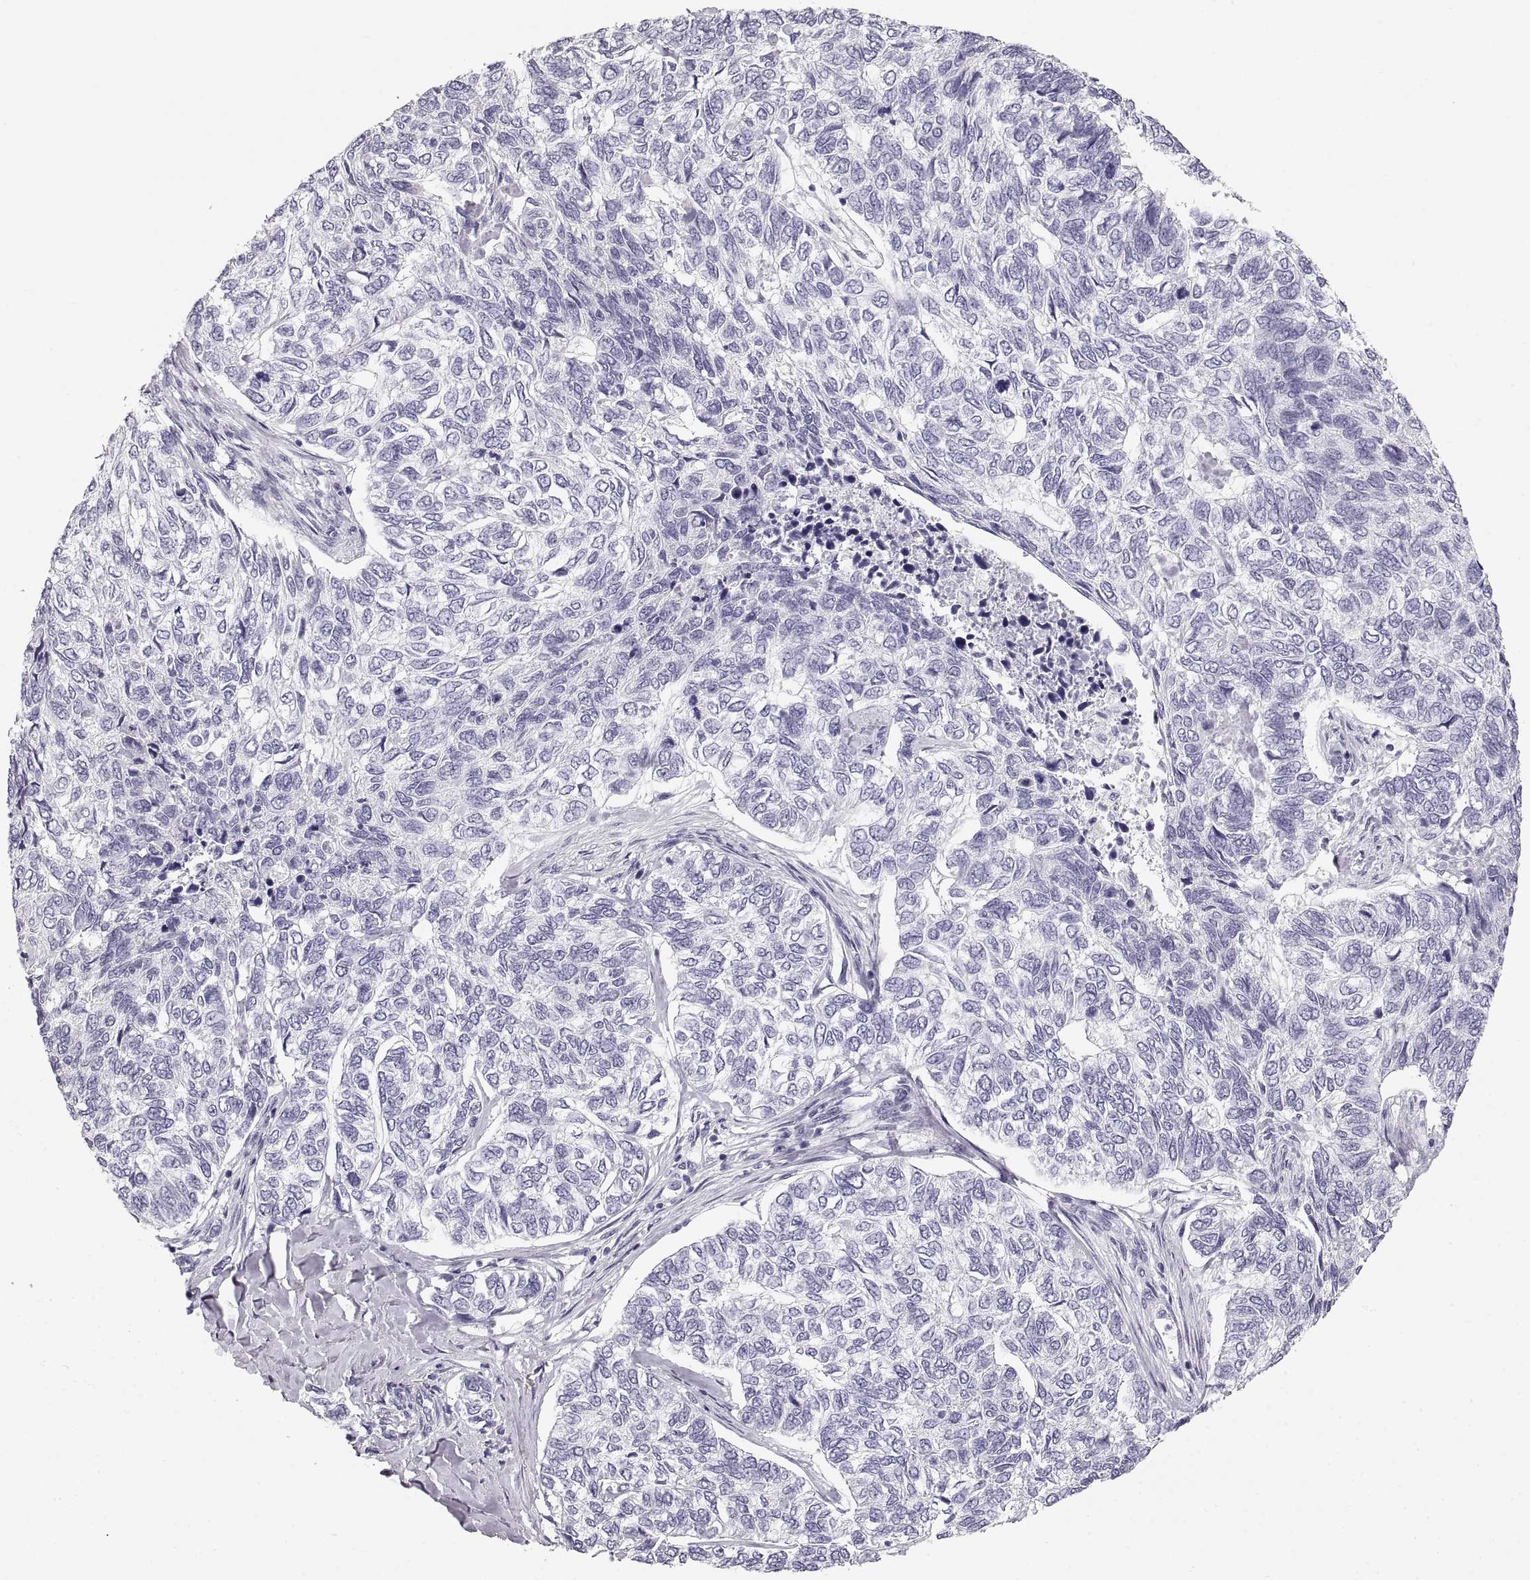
{"staining": {"intensity": "negative", "quantity": "none", "location": "none"}, "tissue": "skin cancer", "cell_type": "Tumor cells", "image_type": "cancer", "snomed": [{"axis": "morphology", "description": "Basal cell carcinoma"}, {"axis": "topography", "description": "Skin"}], "caption": "This is an IHC micrograph of human skin basal cell carcinoma. There is no expression in tumor cells.", "gene": "CRYAA", "patient": {"sex": "female", "age": 65}}